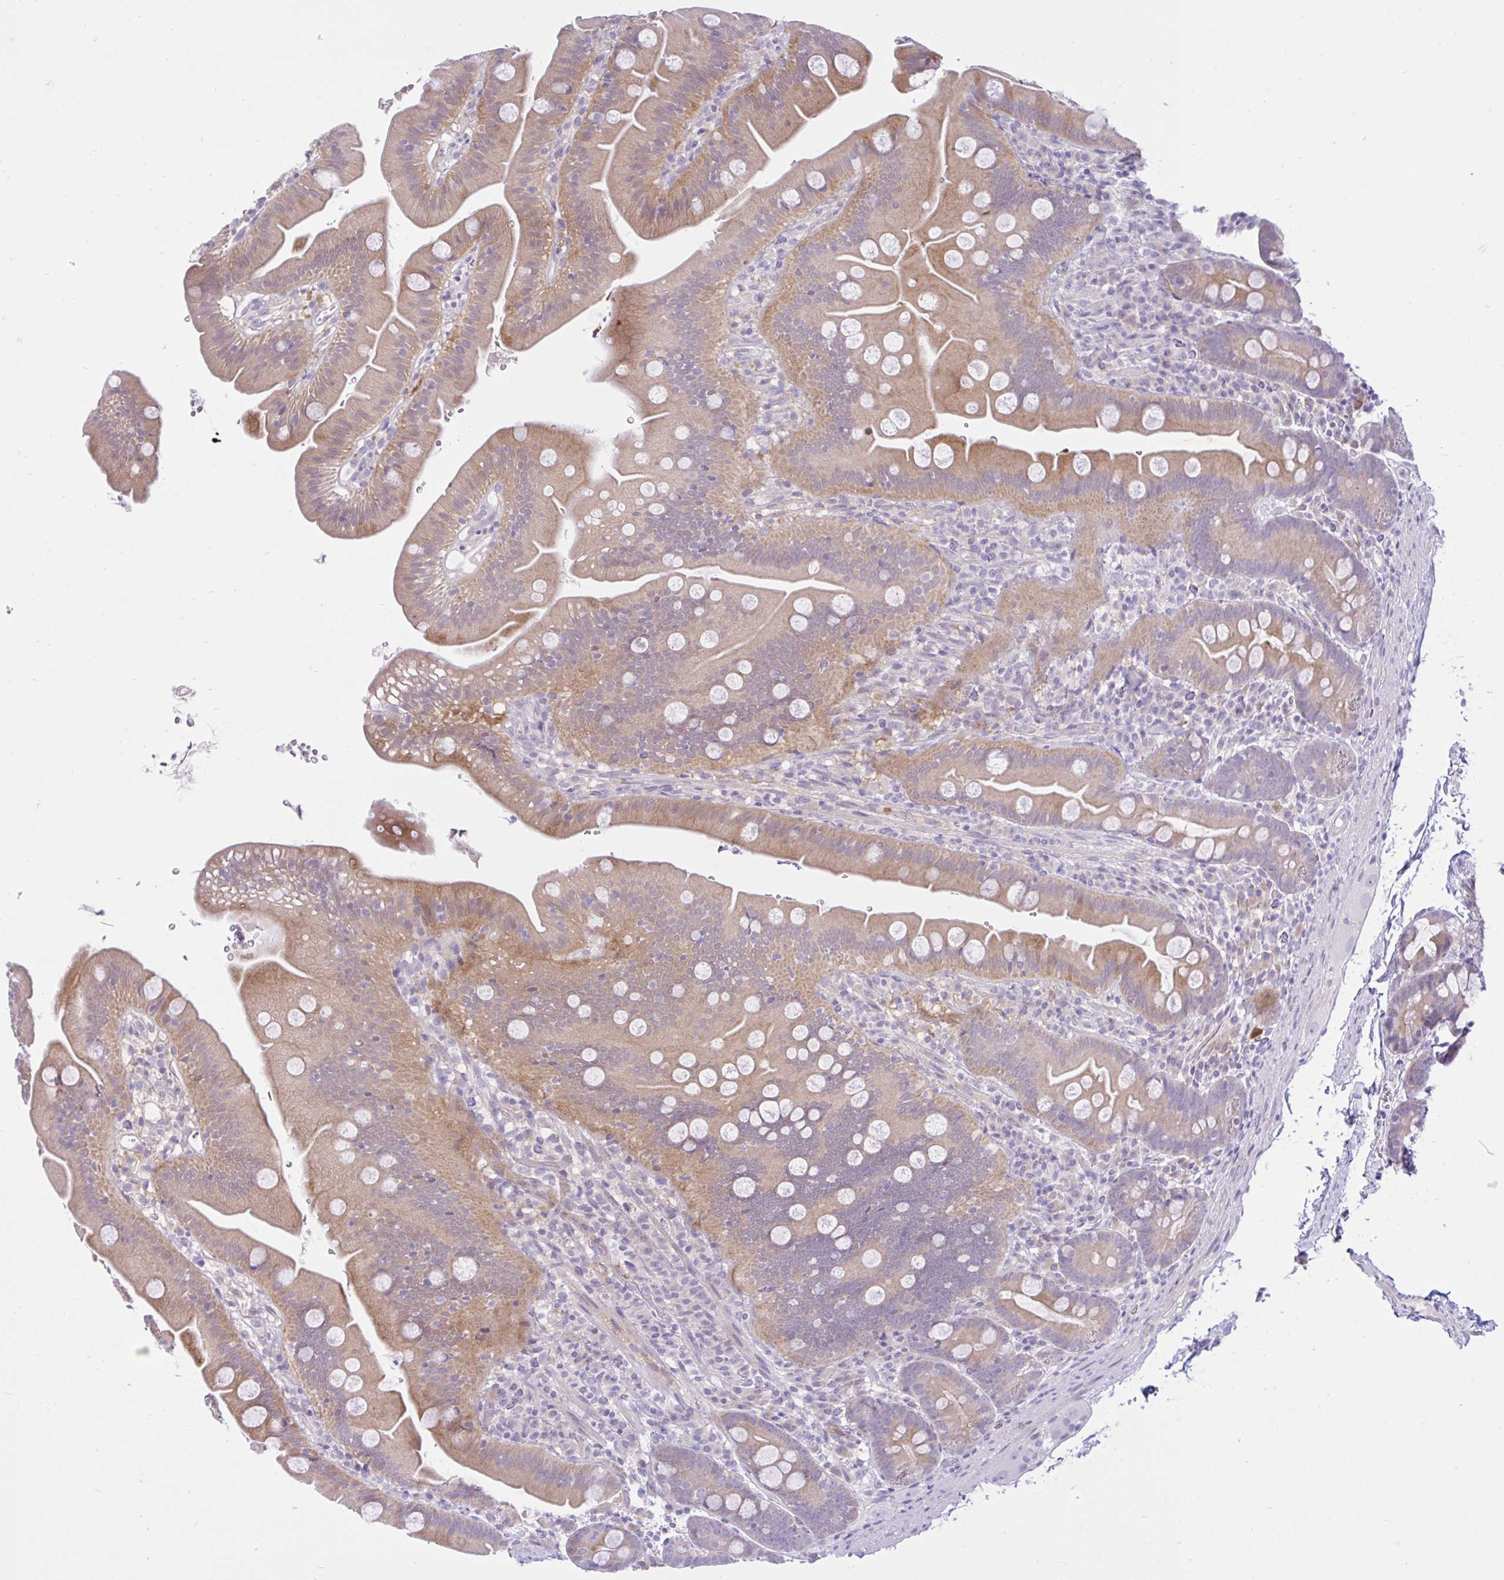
{"staining": {"intensity": "weak", "quantity": "25%-75%", "location": "cytoplasmic/membranous"}, "tissue": "small intestine", "cell_type": "Glandular cells", "image_type": "normal", "snomed": [{"axis": "morphology", "description": "Normal tissue, NOS"}, {"axis": "topography", "description": "Small intestine"}], "caption": "This image demonstrates IHC staining of benign human small intestine, with low weak cytoplasmic/membranous expression in approximately 25%-75% of glandular cells.", "gene": "ZNF101", "patient": {"sex": "female", "age": 68}}